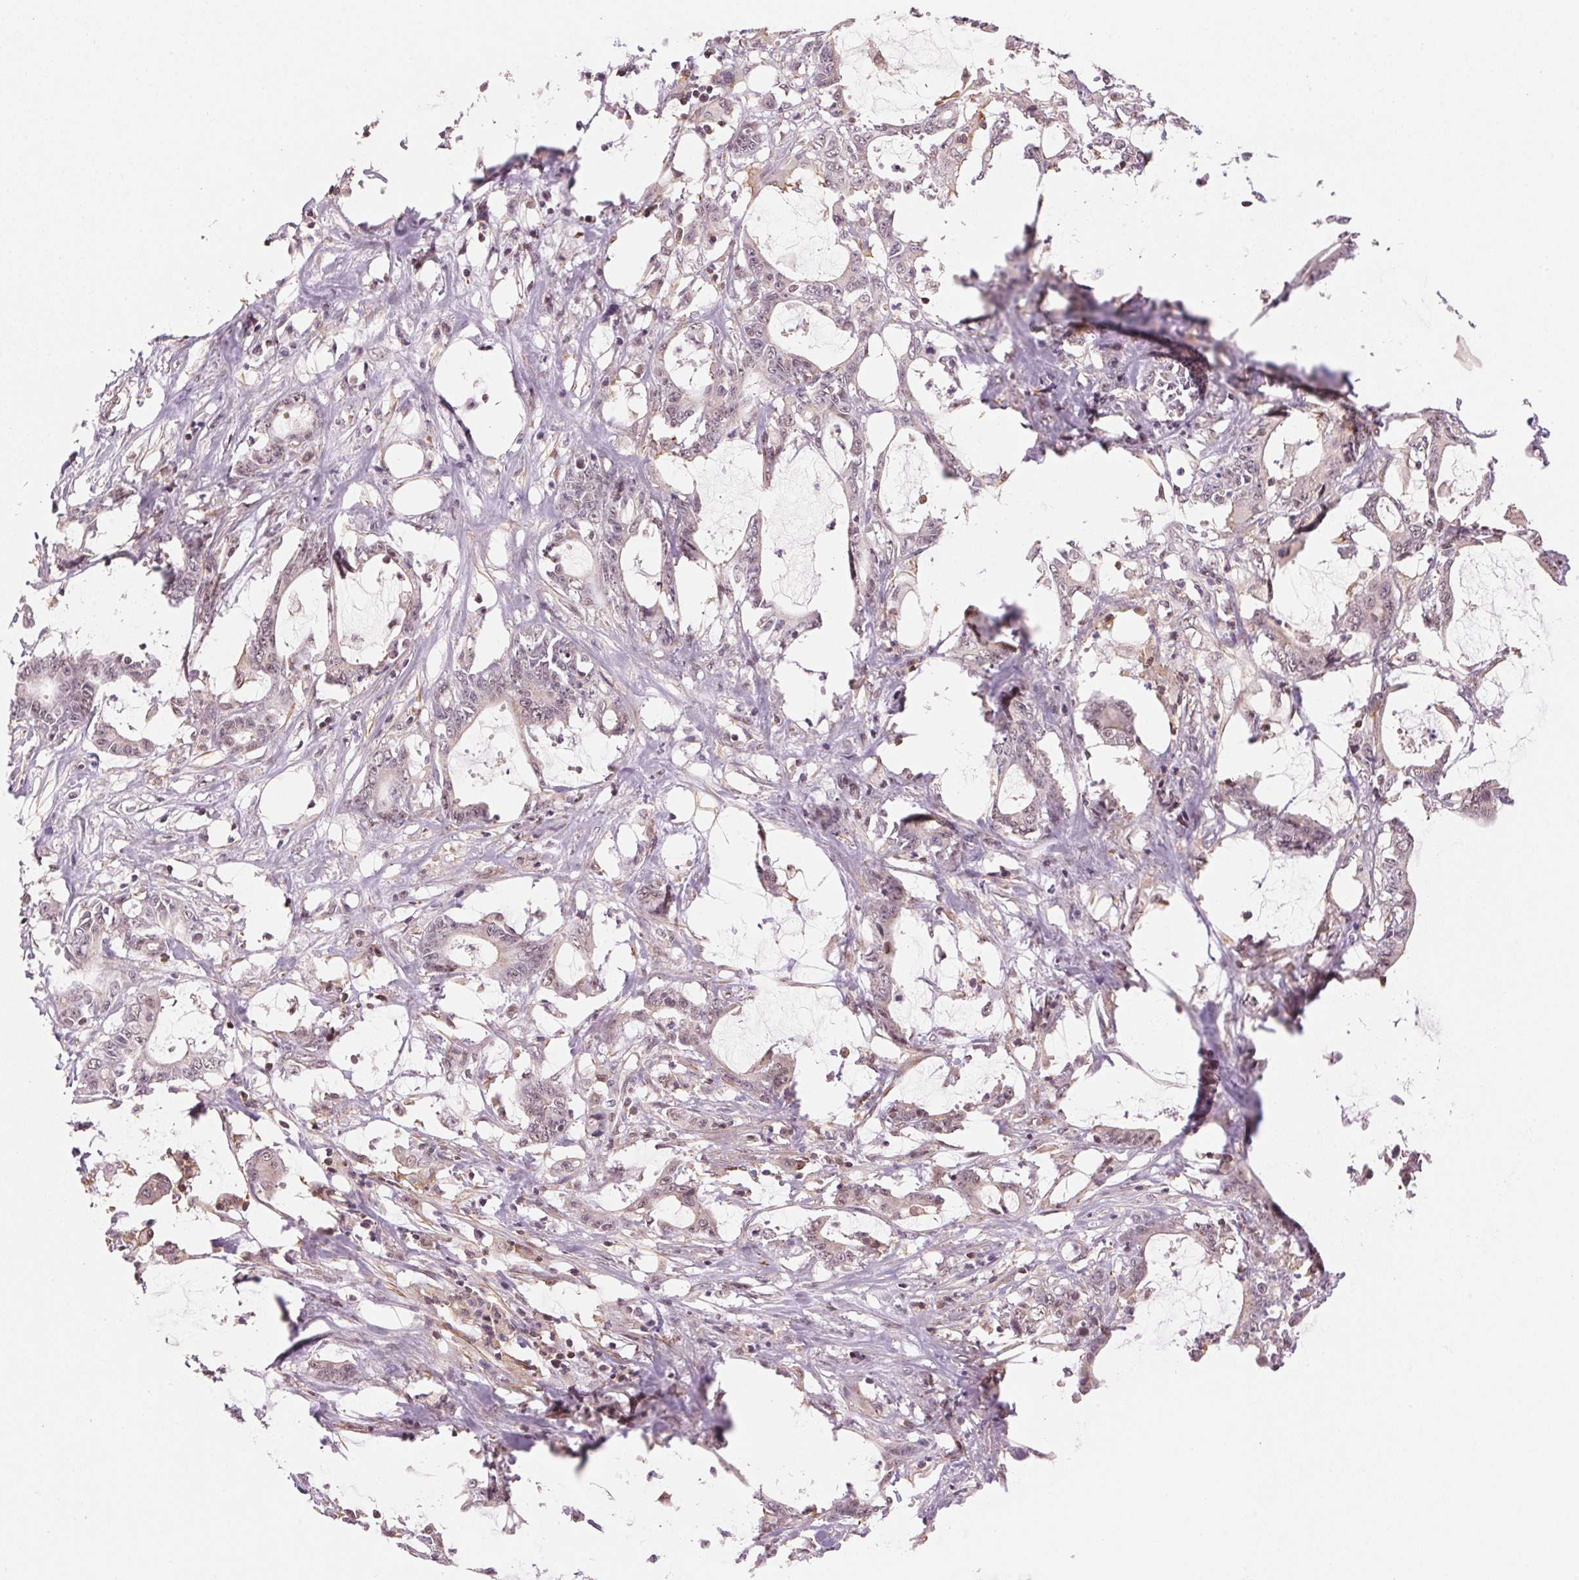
{"staining": {"intensity": "weak", "quantity": "<25%", "location": "nuclear"}, "tissue": "stomach cancer", "cell_type": "Tumor cells", "image_type": "cancer", "snomed": [{"axis": "morphology", "description": "Adenocarcinoma, NOS"}, {"axis": "topography", "description": "Stomach, upper"}], "caption": "A high-resolution histopathology image shows IHC staining of adenocarcinoma (stomach), which shows no significant staining in tumor cells. (DAB IHC visualized using brightfield microscopy, high magnification).", "gene": "HNRNPDL", "patient": {"sex": "male", "age": 68}}